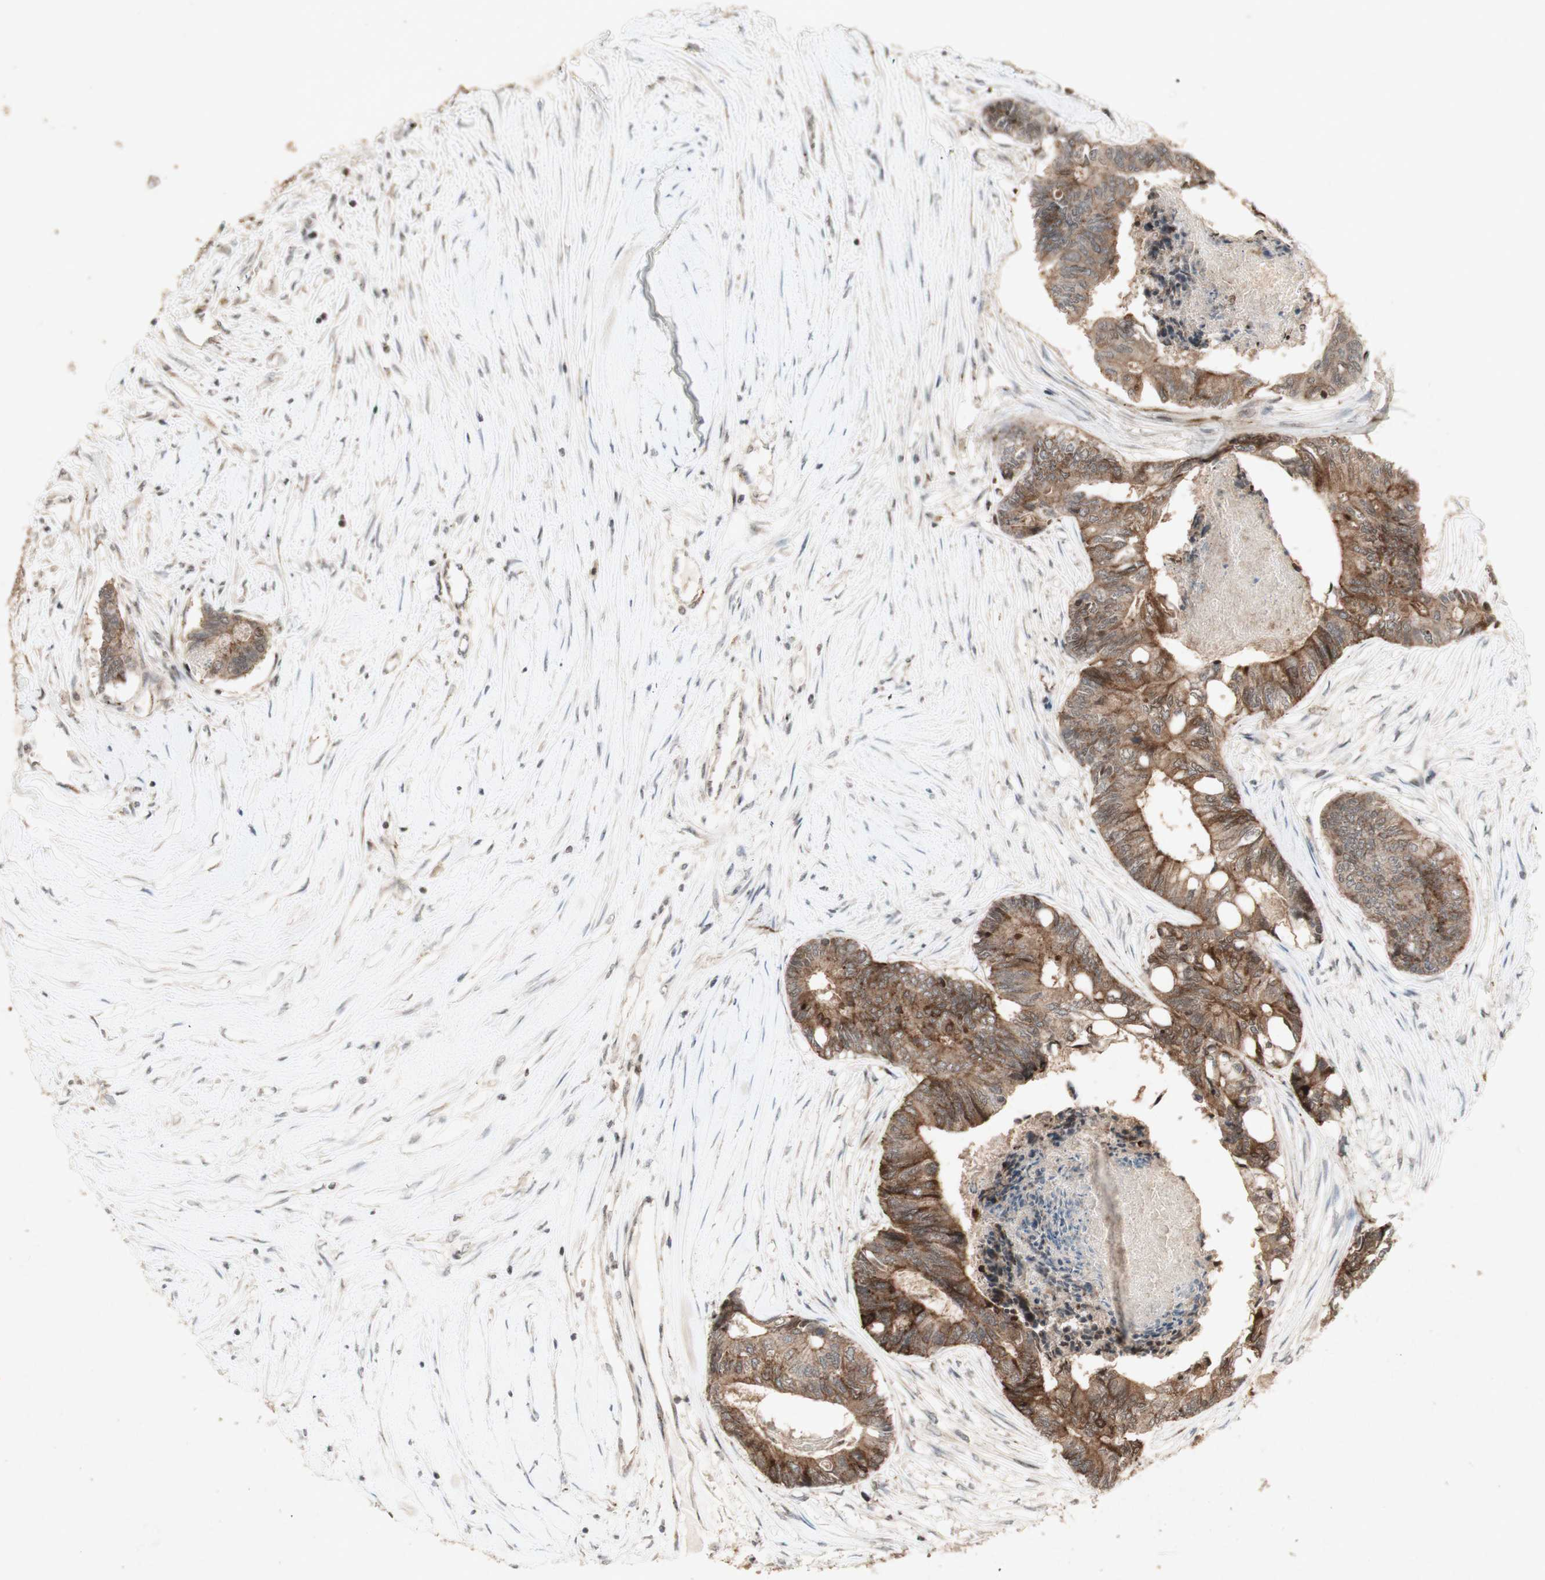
{"staining": {"intensity": "moderate", "quantity": ">75%", "location": "cytoplasmic/membranous"}, "tissue": "colorectal cancer", "cell_type": "Tumor cells", "image_type": "cancer", "snomed": [{"axis": "morphology", "description": "Adenocarcinoma, NOS"}, {"axis": "topography", "description": "Rectum"}], "caption": "The immunohistochemical stain highlights moderate cytoplasmic/membranous positivity in tumor cells of colorectal cancer (adenocarcinoma) tissue.", "gene": "PLXNA1", "patient": {"sex": "male", "age": 63}}